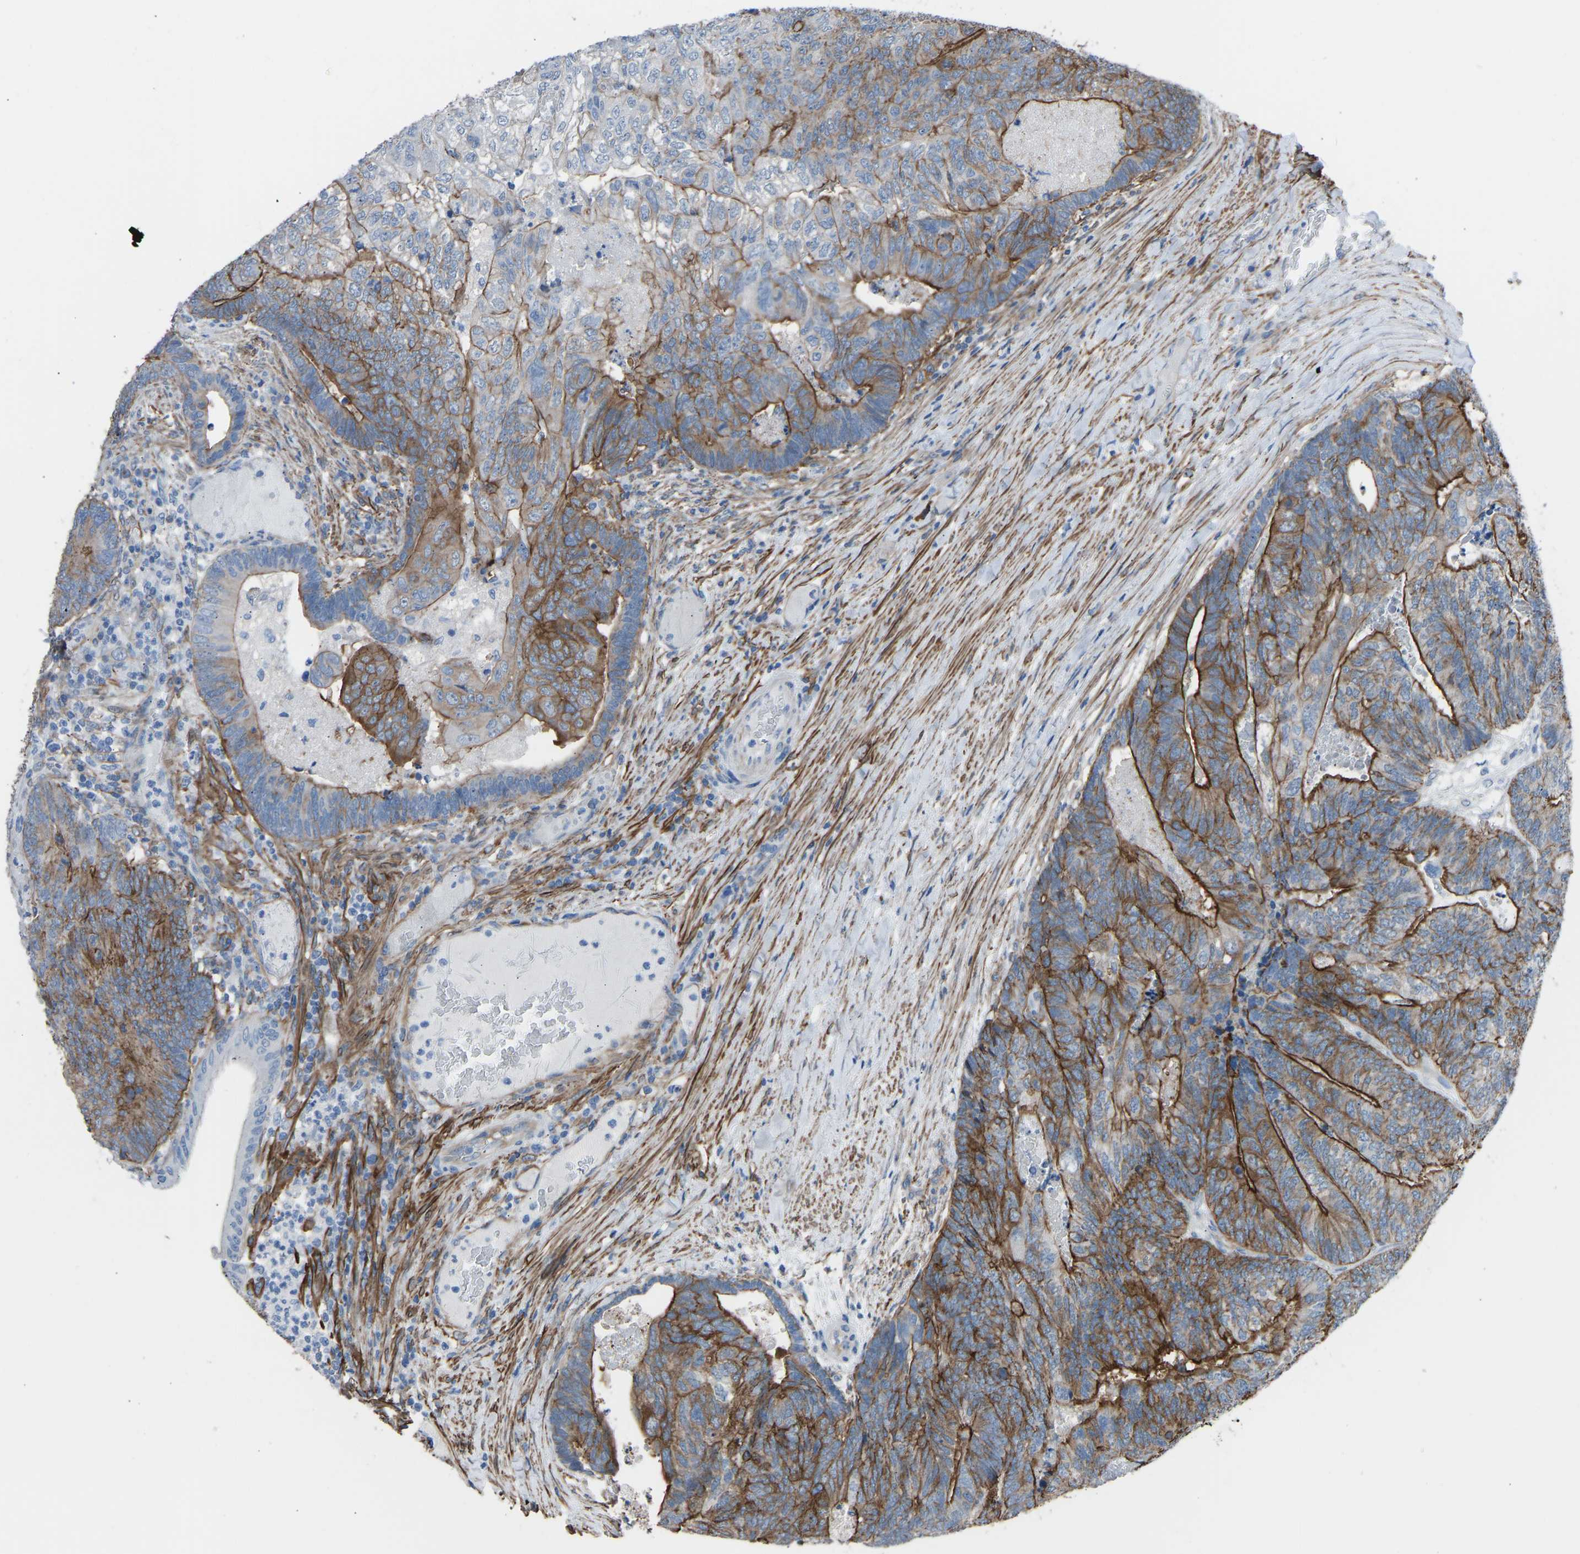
{"staining": {"intensity": "moderate", "quantity": ">75%", "location": "cytoplasmic/membranous"}, "tissue": "colorectal cancer", "cell_type": "Tumor cells", "image_type": "cancer", "snomed": [{"axis": "morphology", "description": "Adenocarcinoma, NOS"}, {"axis": "topography", "description": "Colon"}], "caption": "There is medium levels of moderate cytoplasmic/membranous expression in tumor cells of colorectal cancer (adenocarcinoma), as demonstrated by immunohistochemical staining (brown color).", "gene": "MYH10", "patient": {"sex": "female", "age": 67}}